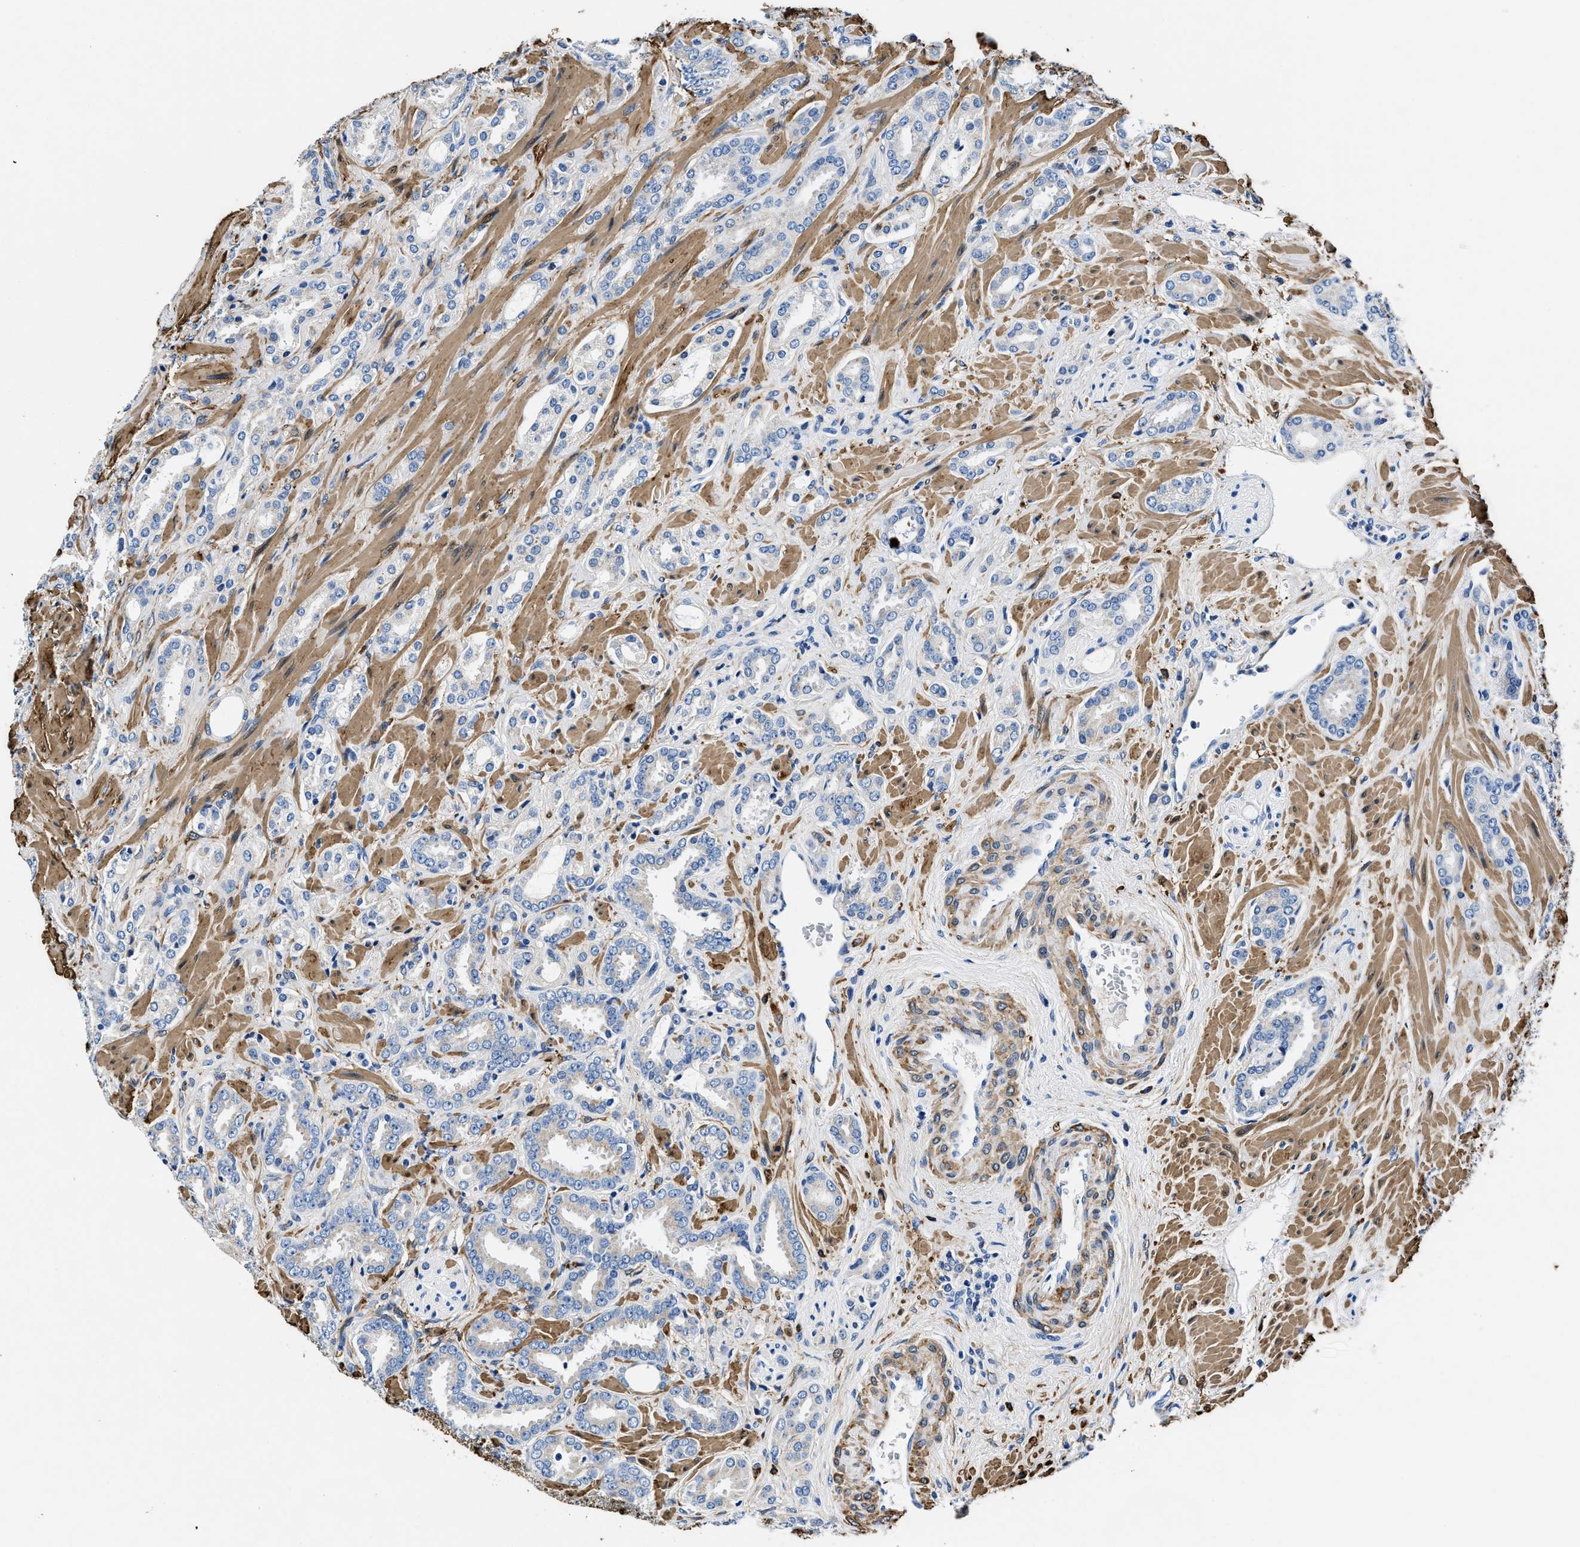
{"staining": {"intensity": "negative", "quantity": "none", "location": "none"}, "tissue": "prostate cancer", "cell_type": "Tumor cells", "image_type": "cancer", "snomed": [{"axis": "morphology", "description": "Adenocarcinoma, High grade"}, {"axis": "topography", "description": "Prostate"}], "caption": "Immunohistochemical staining of human prostate adenocarcinoma (high-grade) exhibits no significant positivity in tumor cells.", "gene": "TEX261", "patient": {"sex": "male", "age": 64}}